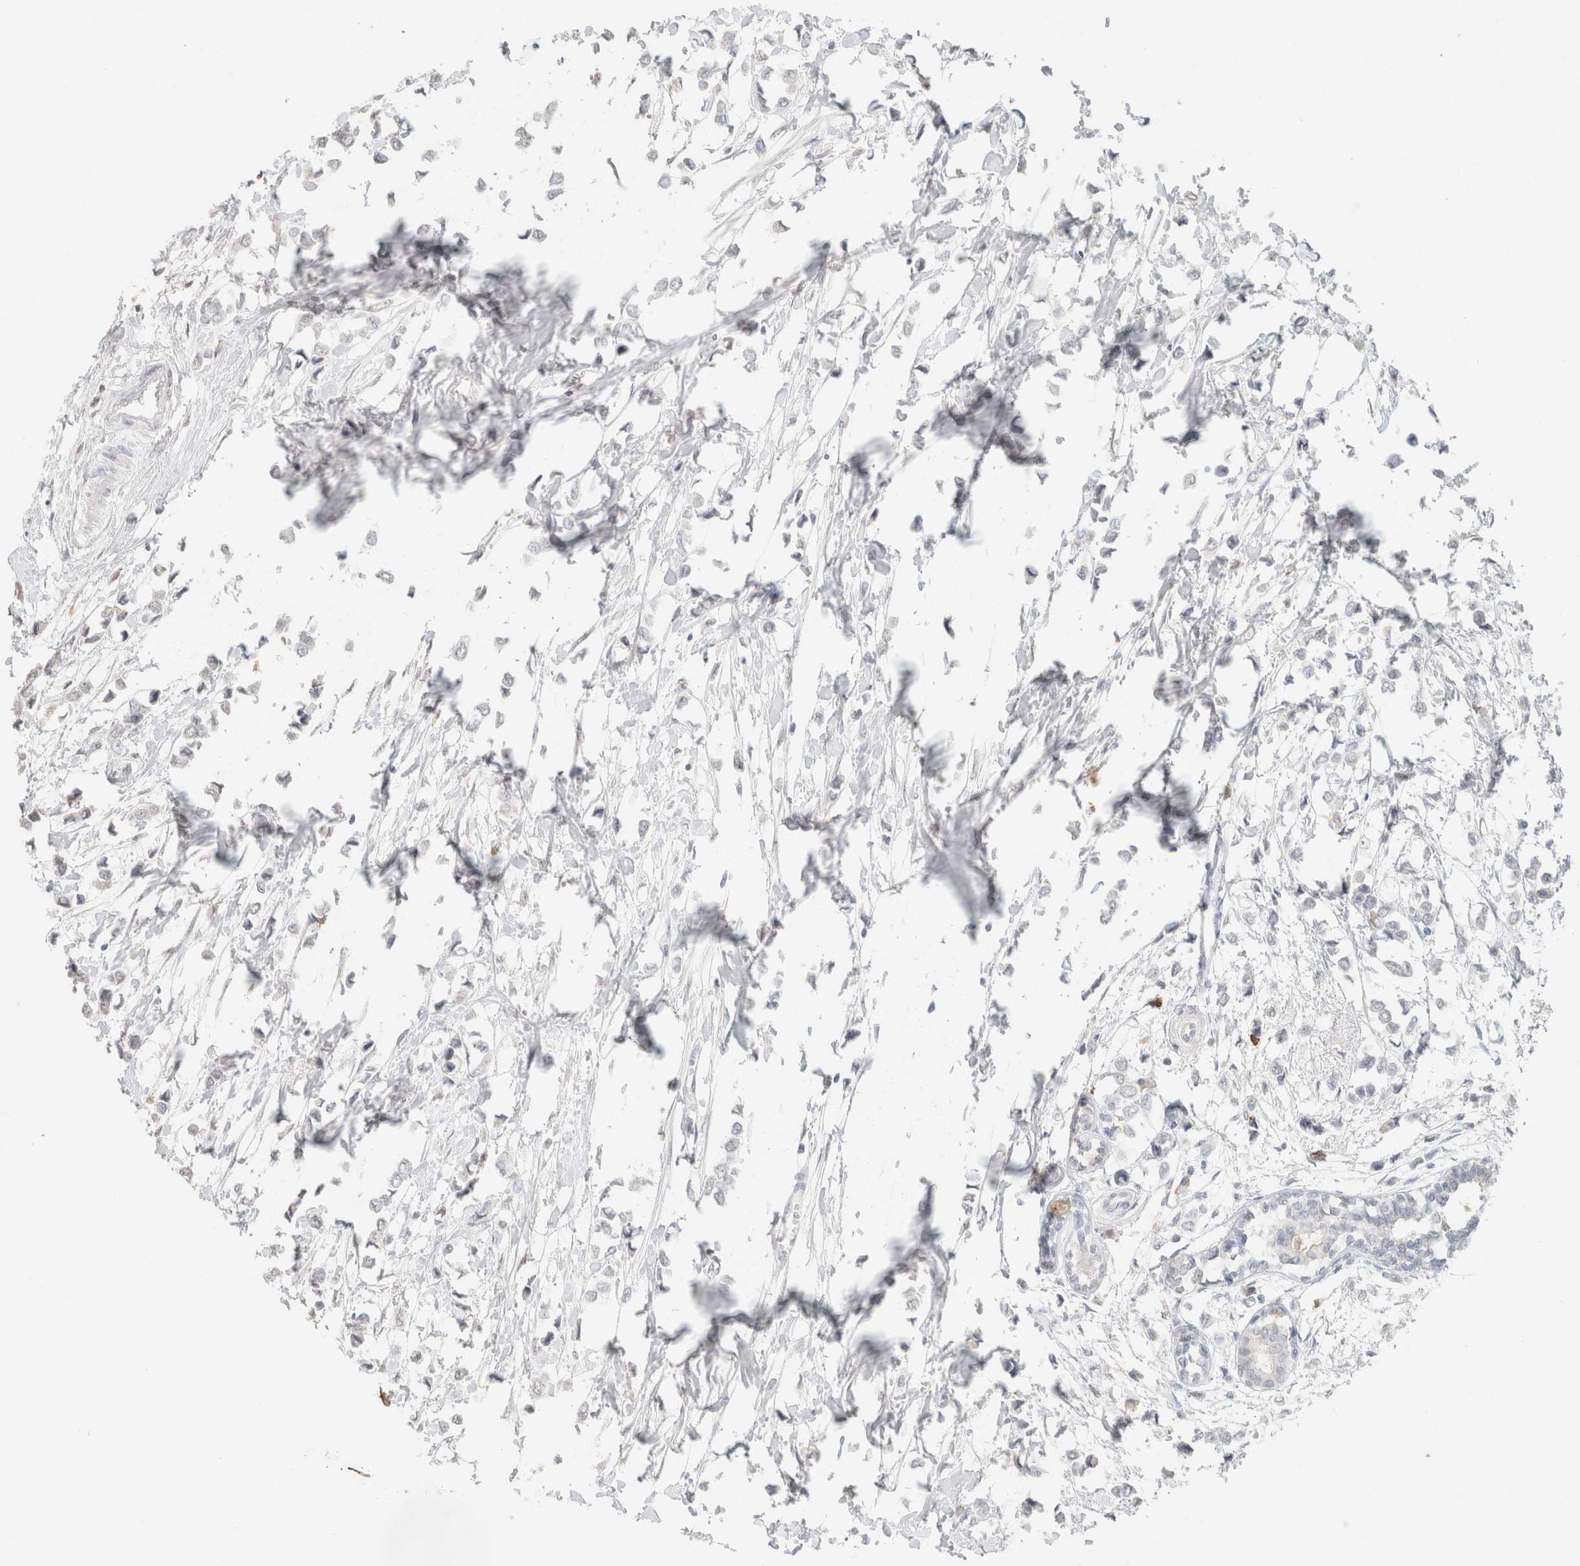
{"staining": {"intensity": "negative", "quantity": "none", "location": "none"}, "tissue": "breast cancer", "cell_type": "Tumor cells", "image_type": "cancer", "snomed": [{"axis": "morphology", "description": "Lobular carcinoma"}, {"axis": "topography", "description": "Breast"}], "caption": "Immunohistochemical staining of breast cancer demonstrates no significant expression in tumor cells. The staining is performed using DAB (3,3'-diaminobenzidine) brown chromogen with nuclei counter-stained in using hematoxylin.", "gene": "CPA1", "patient": {"sex": "female", "age": 51}}